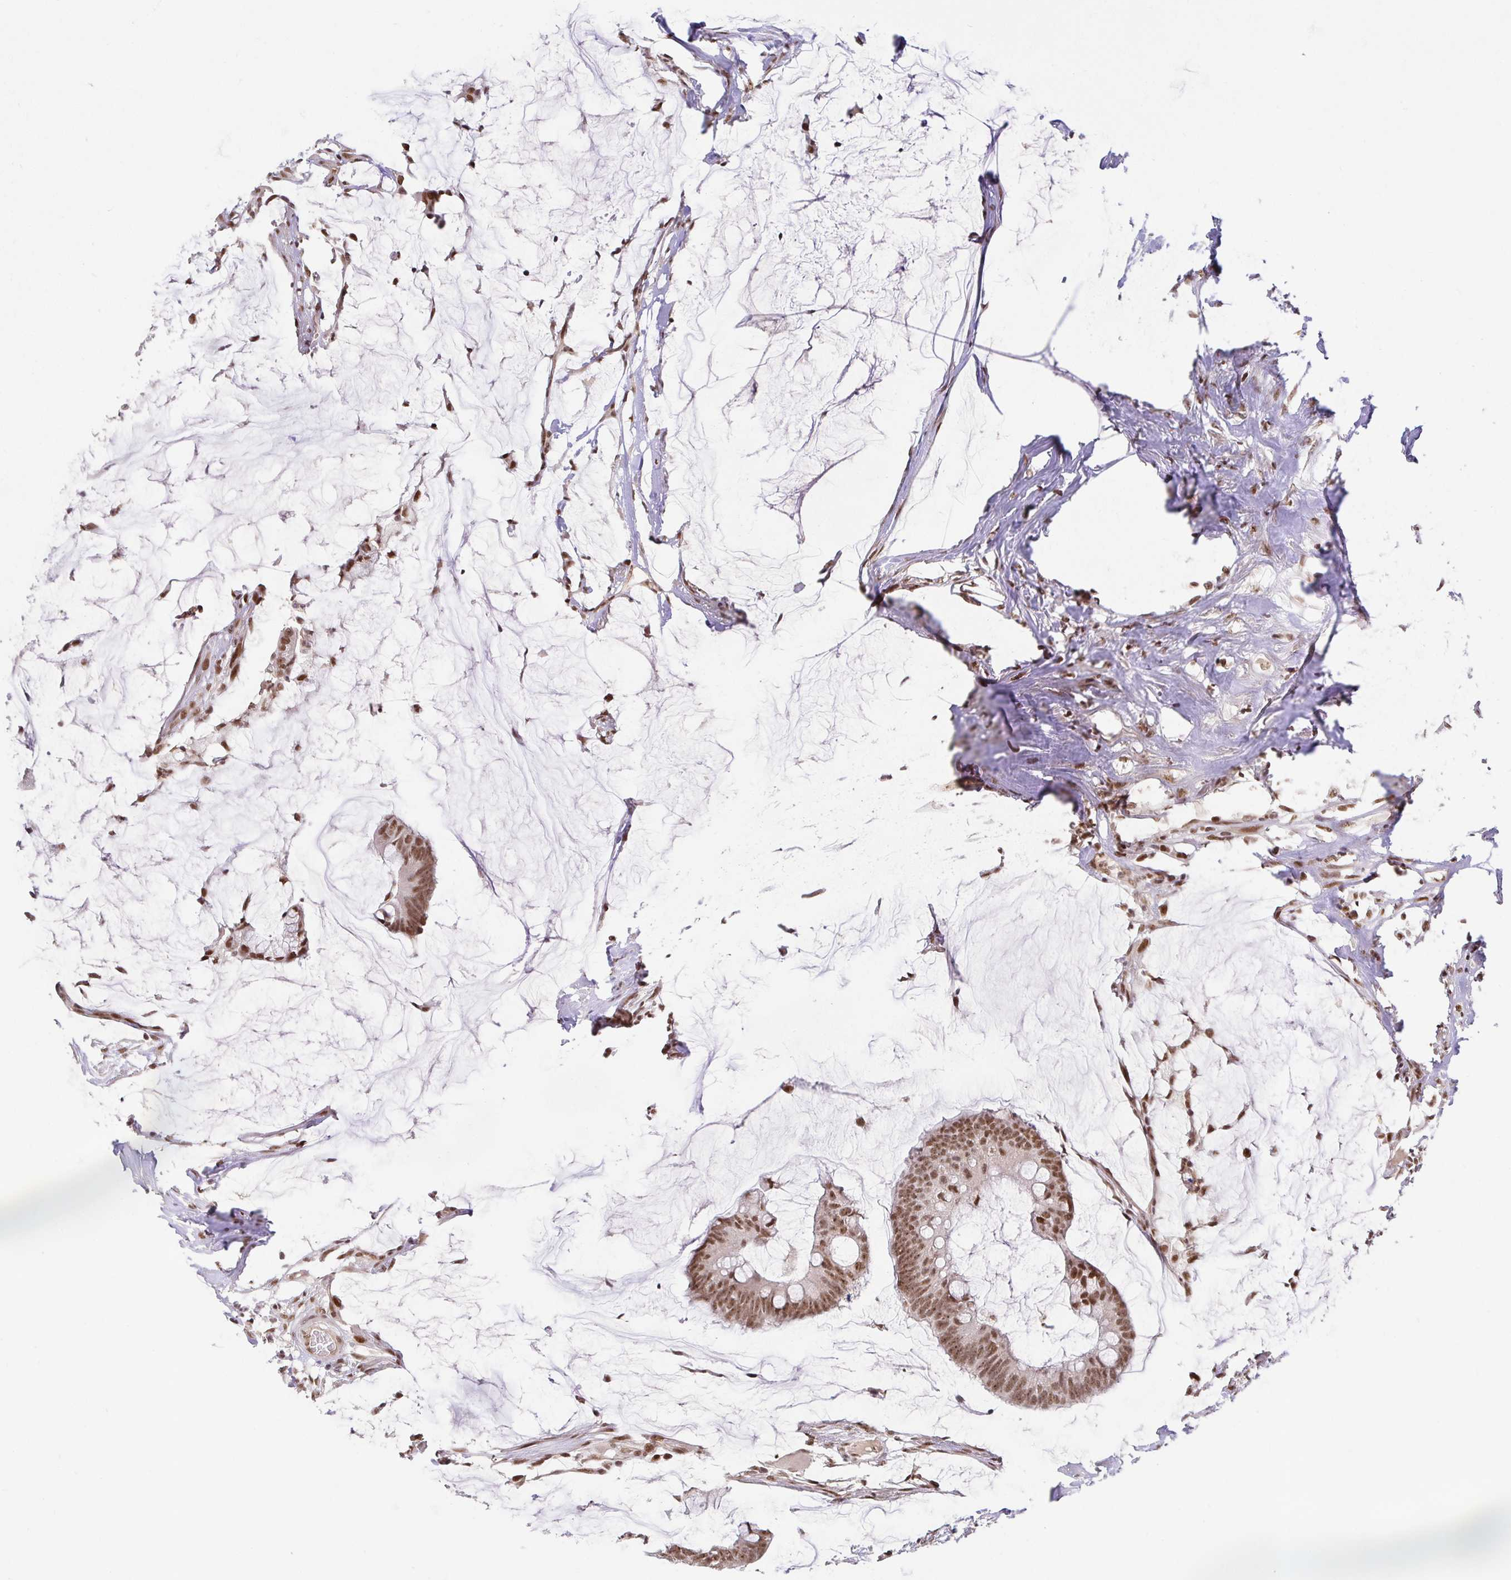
{"staining": {"intensity": "moderate", "quantity": ">75%", "location": "nuclear"}, "tissue": "colorectal cancer", "cell_type": "Tumor cells", "image_type": "cancer", "snomed": [{"axis": "morphology", "description": "Adenocarcinoma, NOS"}, {"axis": "topography", "description": "Colon"}], "caption": "This histopathology image exhibits colorectal cancer stained with immunohistochemistry (IHC) to label a protein in brown. The nuclear of tumor cells show moderate positivity for the protein. Nuclei are counter-stained blue.", "gene": "USF1", "patient": {"sex": "male", "age": 62}}